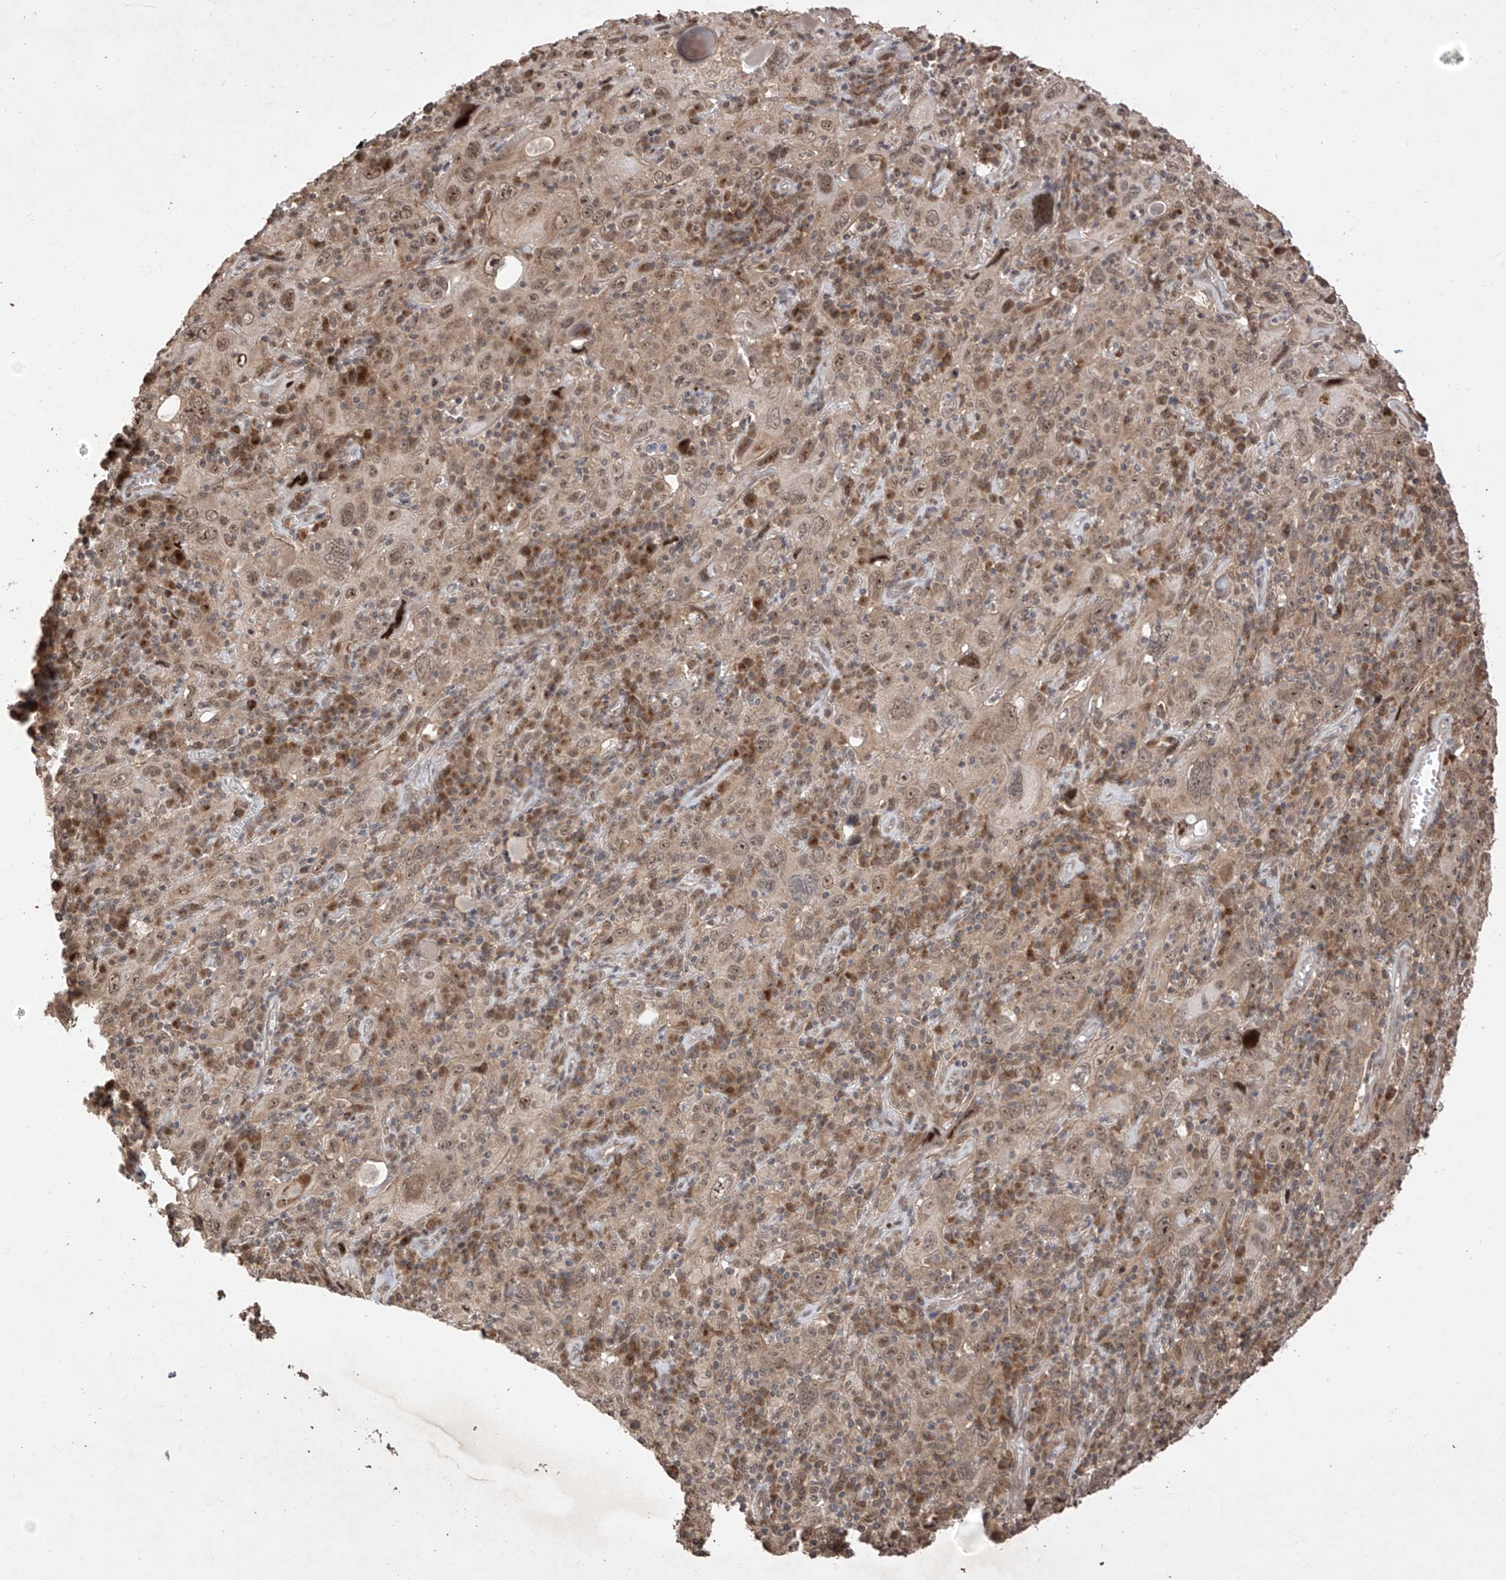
{"staining": {"intensity": "weak", "quantity": ">75%", "location": "nuclear"}, "tissue": "cervical cancer", "cell_type": "Tumor cells", "image_type": "cancer", "snomed": [{"axis": "morphology", "description": "Squamous cell carcinoma, NOS"}, {"axis": "topography", "description": "Cervix"}], "caption": "Cervical squamous cell carcinoma was stained to show a protein in brown. There is low levels of weak nuclear staining in about >75% of tumor cells. The staining was performed using DAB, with brown indicating positive protein expression. Nuclei are stained blue with hematoxylin.", "gene": "LATS1", "patient": {"sex": "female", "age": 46}}